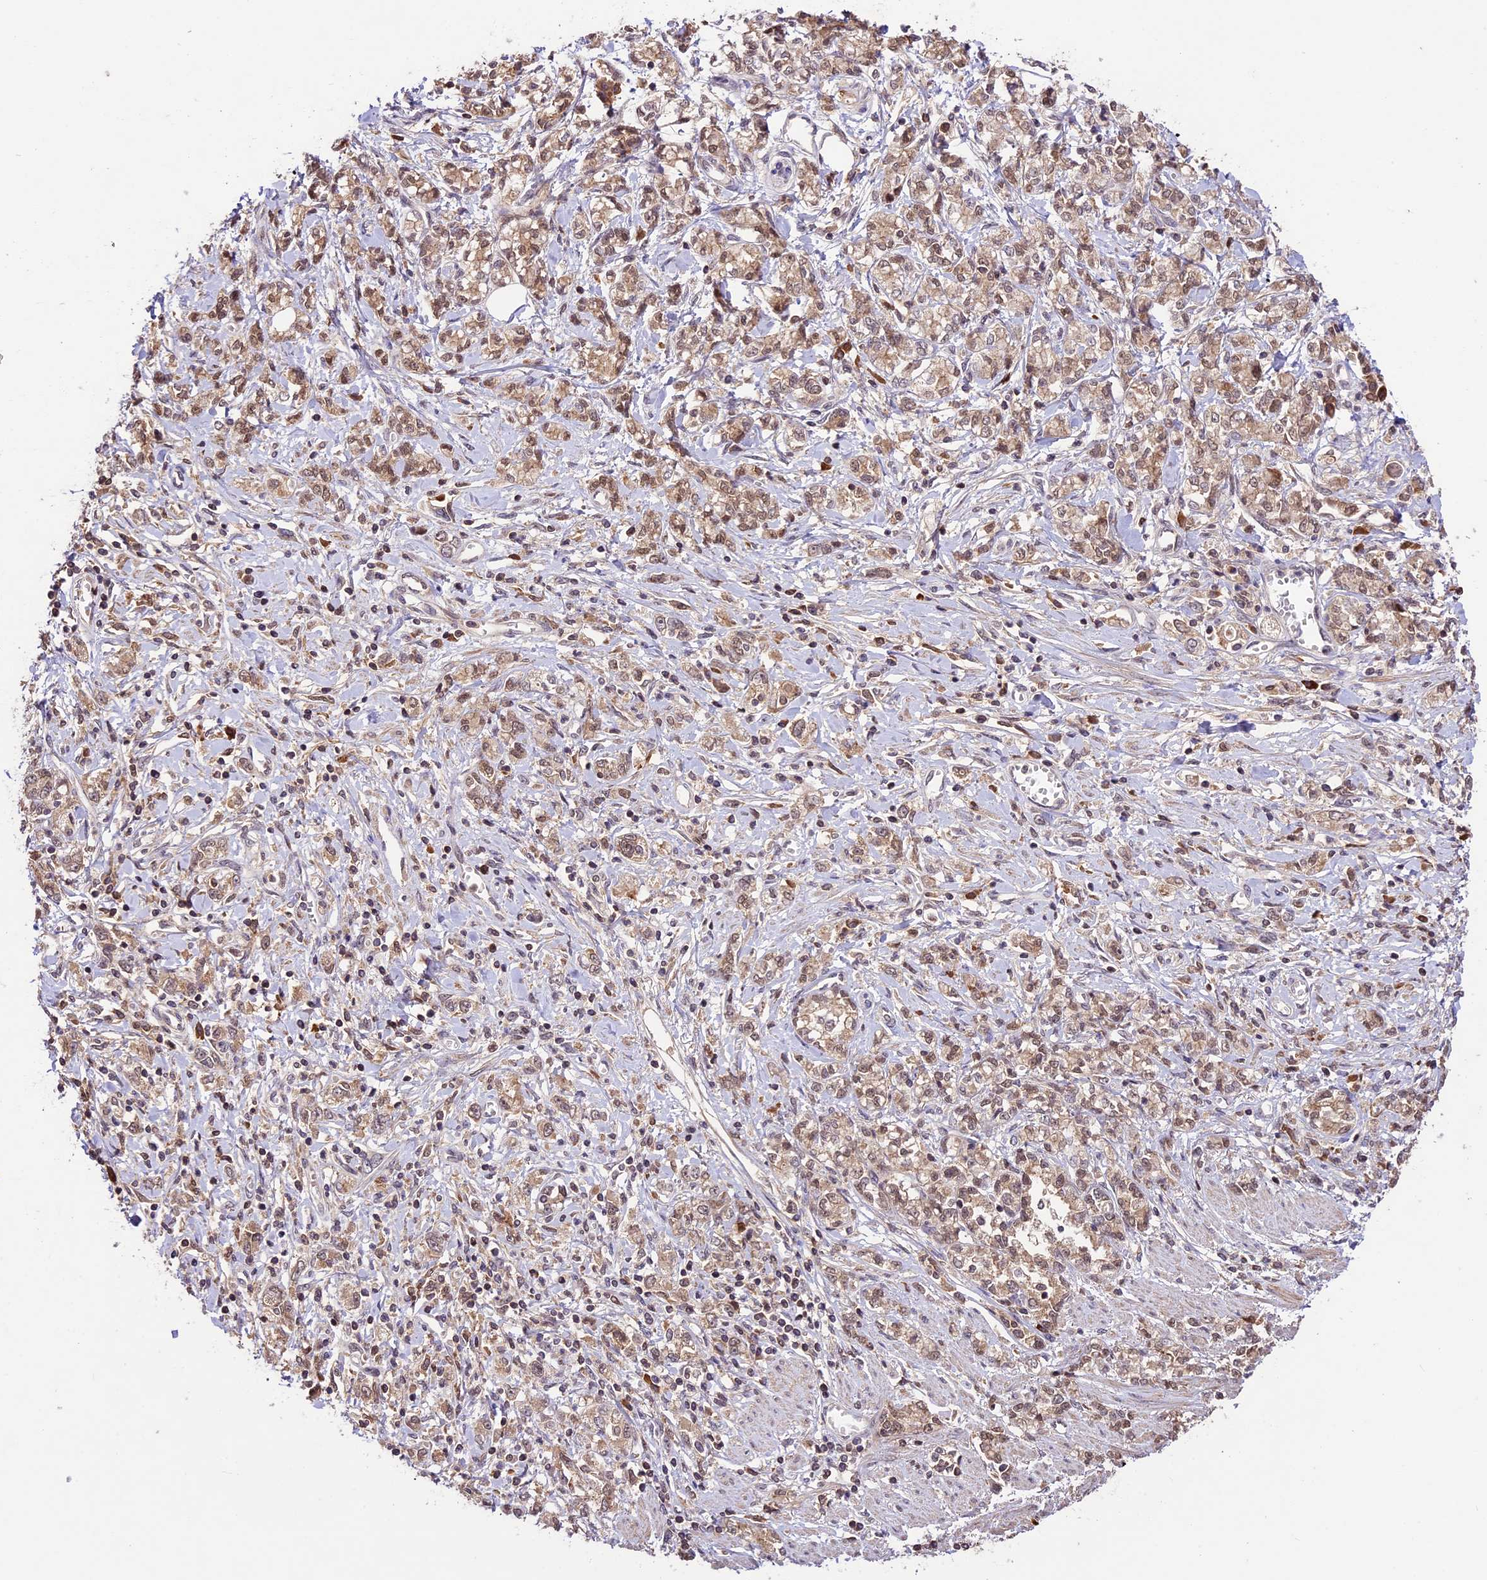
{"staining": {"intensity": "moderate", "quantity": ">75%", "location": "cytoplasmic/membranous,nuclear"}, "tissue": "stomach cancer", "cell_type": "Tumor cells", "image_type": "cancer", "snomed": [{"axis": "morphology", "description": "Adenocarcinoma, NOS"}, {"axis": "topography", "description": "Stomach"}], "caption": "Immunohistochemical staining of stomach cancer demonstrates moderate cytoplasmic/membranous and nuclear protein staining in about >75% of tumor cells. (DAB = brown stain, brightfield microscopy at high magnification).", "gene": "ATP10A", "patient": {"sex": "female", "age": 76}}